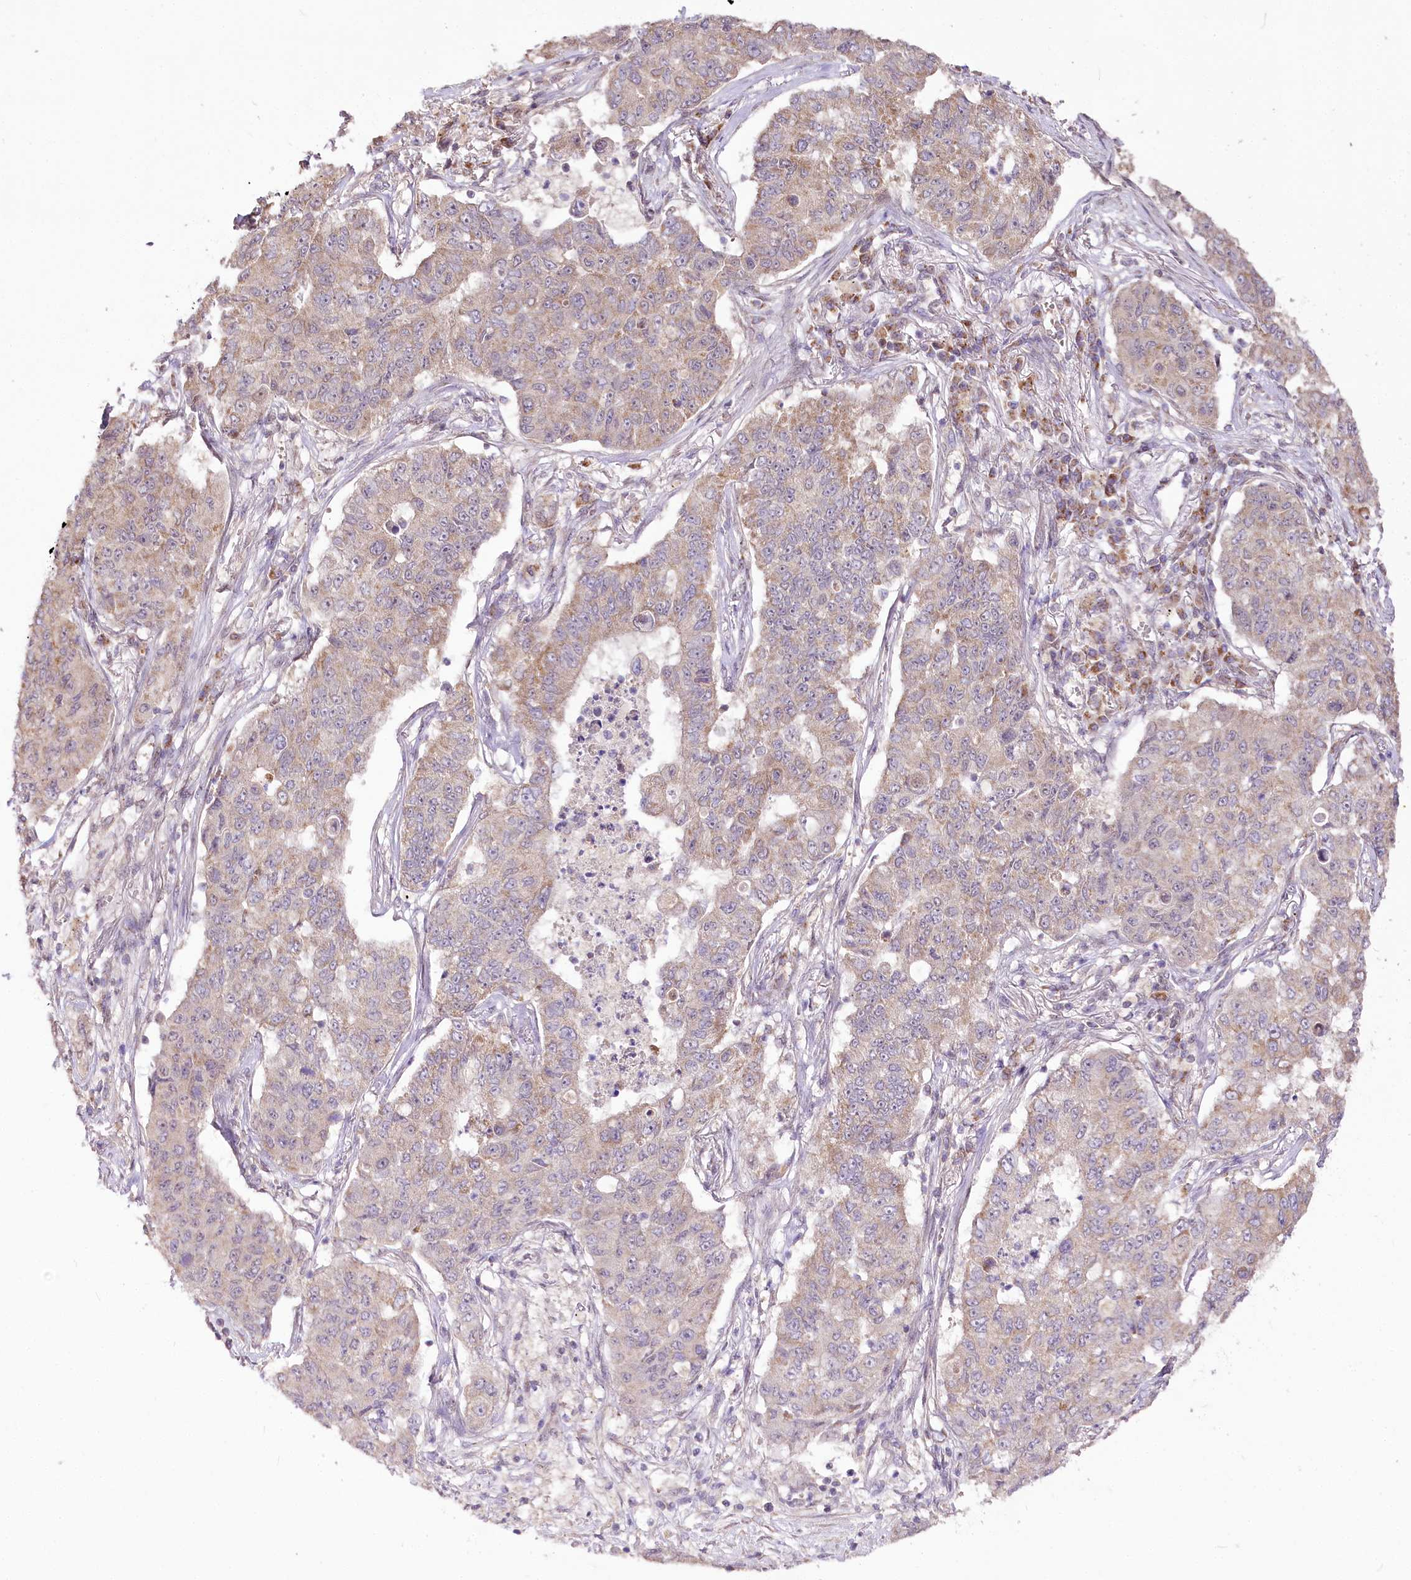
{"staining": {"intensity": "weak", "quantity": "25%-75%", "location": "cytoplasmic/membranous"}, "tissue": "lung cancer", "cell_type": "Tumor cells", "image_type": "cancer", "snomed": [{"axis": "morphology", "description": "Squamous cell carcinoma, NOS"}, {"axis": "topography", "description": "Lung"}], "caption": "This photomicrograph demonstrates immunohistochemistry staining of human squamous cell carcinoma (lung), with low weak cytoplasmic/membranous positivity in approximately 25%-75% of tumor cells.", "gene": "ZNF226", "patient": {"sex": "male", "age": 74}}